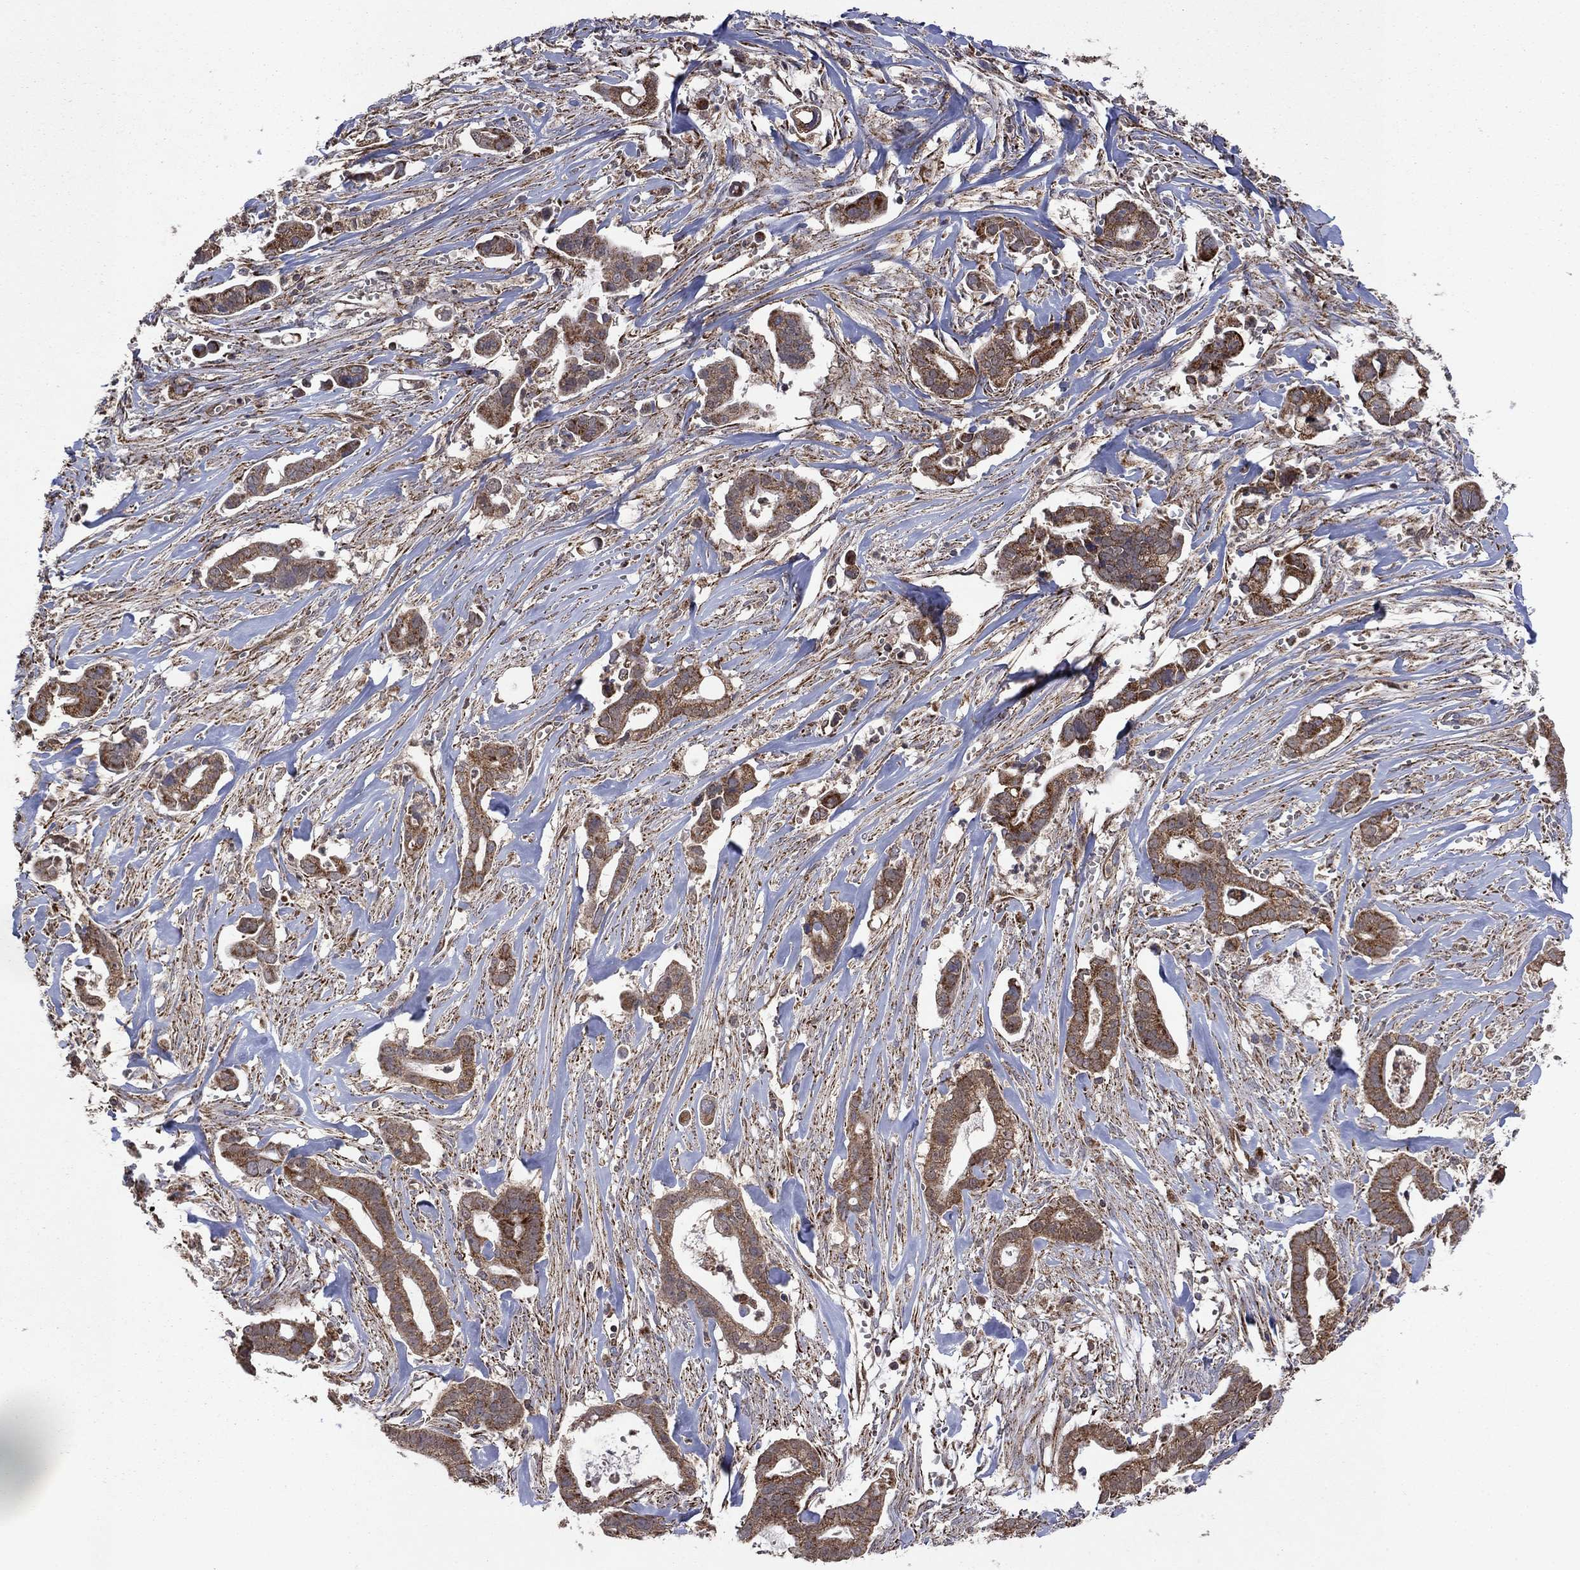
{"staining": {"intensity": "strong", "quantity": "25%-75%", "location": "cytoplasmic/membranous"}, "tissue": "pancreatic cancer", "cell_type": "Tumor cells", "image_type": "cancer", "snomed": [{"axis": "morphology", "description": "Adenocarcinoma, NOS"}, {"axis": "topography", "description": "Pancreas"}], "caption": "Immunohistochemistry (IHC) histopathology image of neoplastic tissue: pancreatic adenocarcinoma stained using immunohistochemistry (IHC) exhibits high levels of strong protein expression localized specifically in the cytoplasmic/membranous of tumor cells, appearing as a cytoplasmic/membranous brown color.", "gene": "DPH1", "patient": {"sex": "male", "age": 61}}